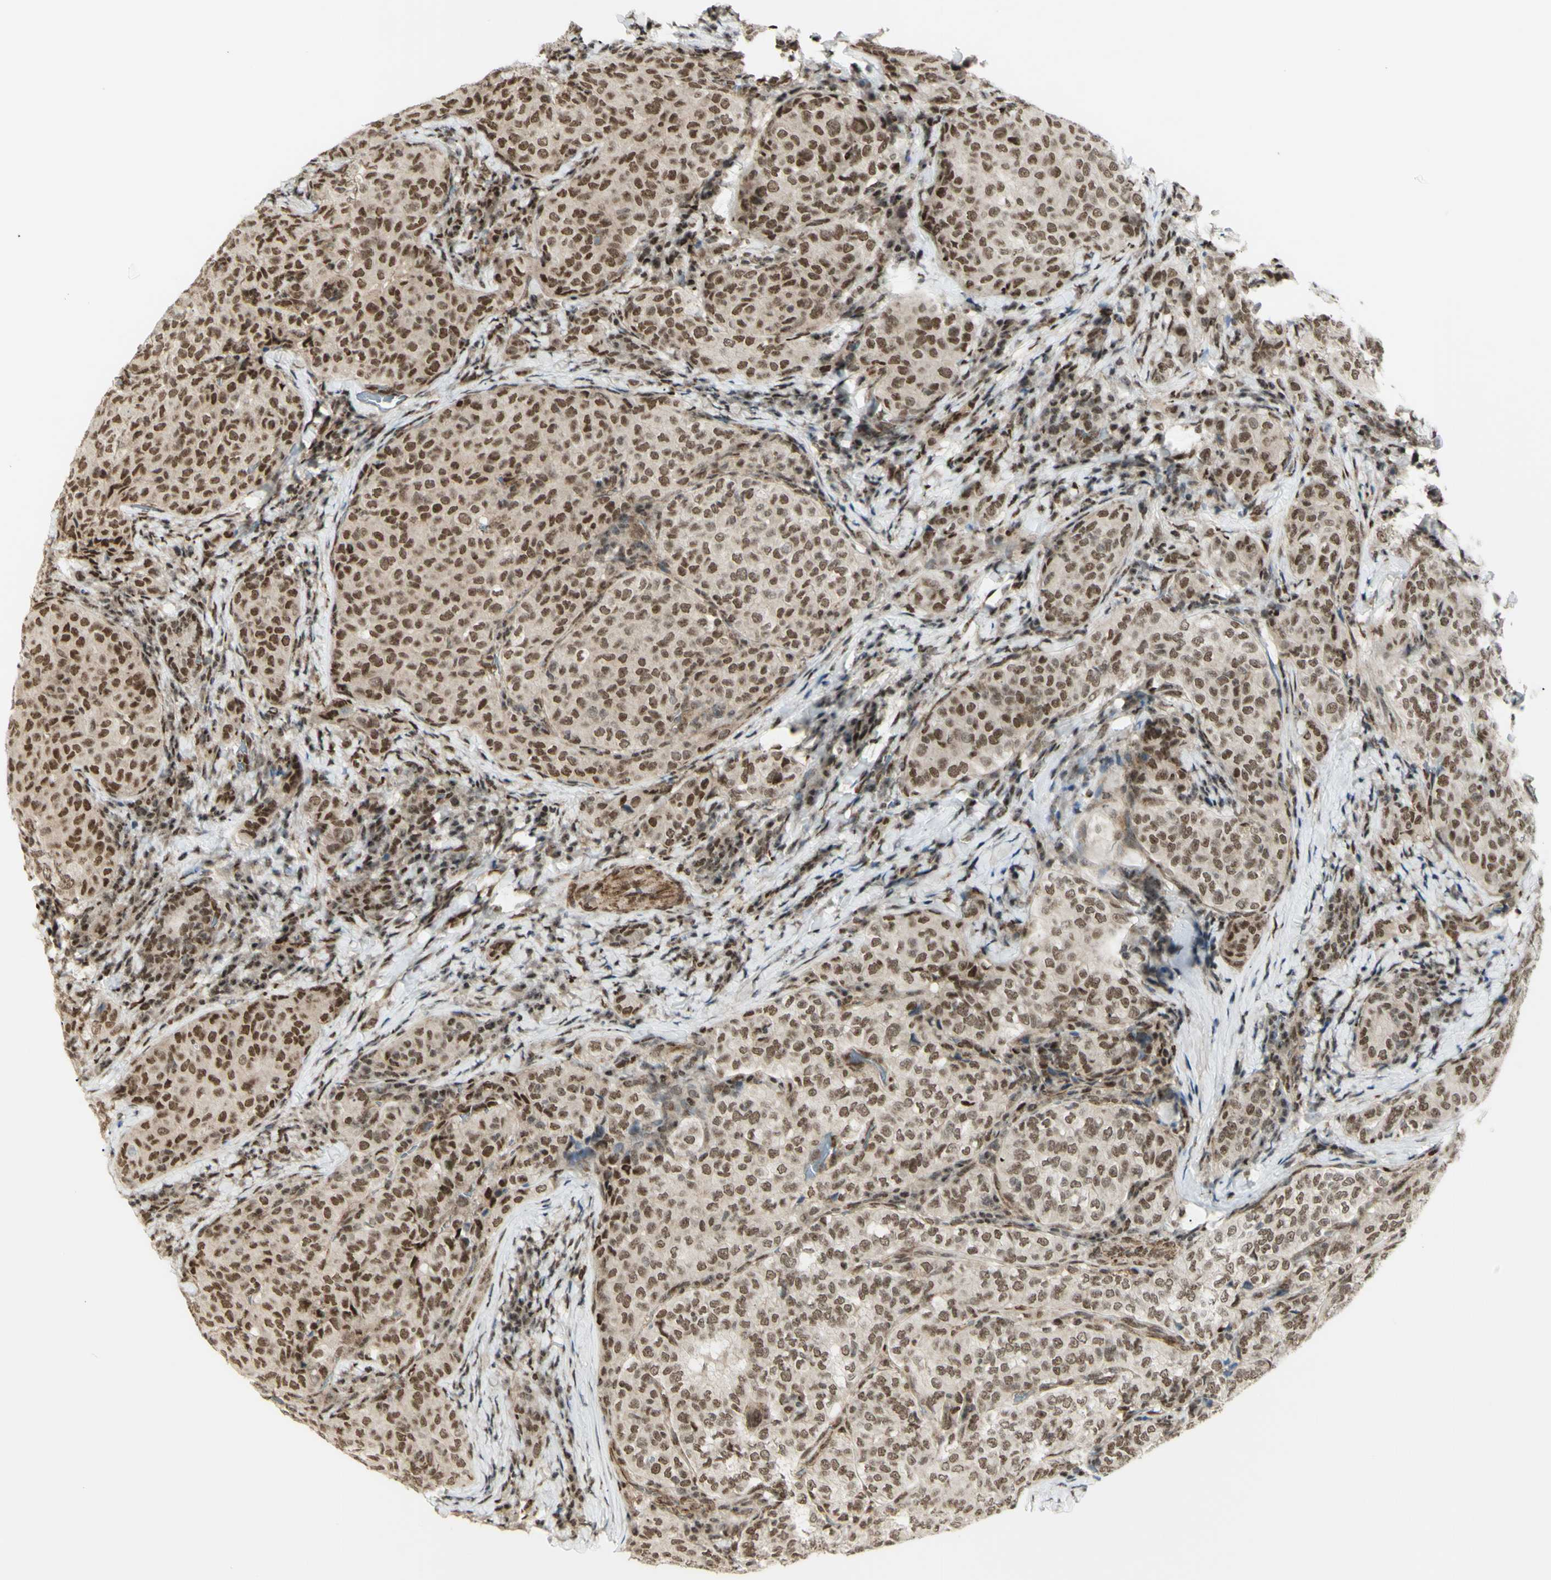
{"staining": {"intensity": "moderate", "quantity": ">75%", "location": "nuclear"}, "tissue": "thyroid cancer", "cell_type": "Tumor cells", "image_type": "cancer", "snomed": [{"axis": "morphology", "description": "Normal tissue, NOS"}, {"axis": "morphology", "description": "Papillary adenocarcinoma, NOS"}, {"axis": "topography", "description": "Thyroid gland"}], "caption": "Protein expression analysis of human papillary adenocarcinoma (thyroid) reveals moderate nuclear expression in about >75% of tumor cells.", "gene": "ZMYM6", "patient": {"sex": "female", "age": 30}}